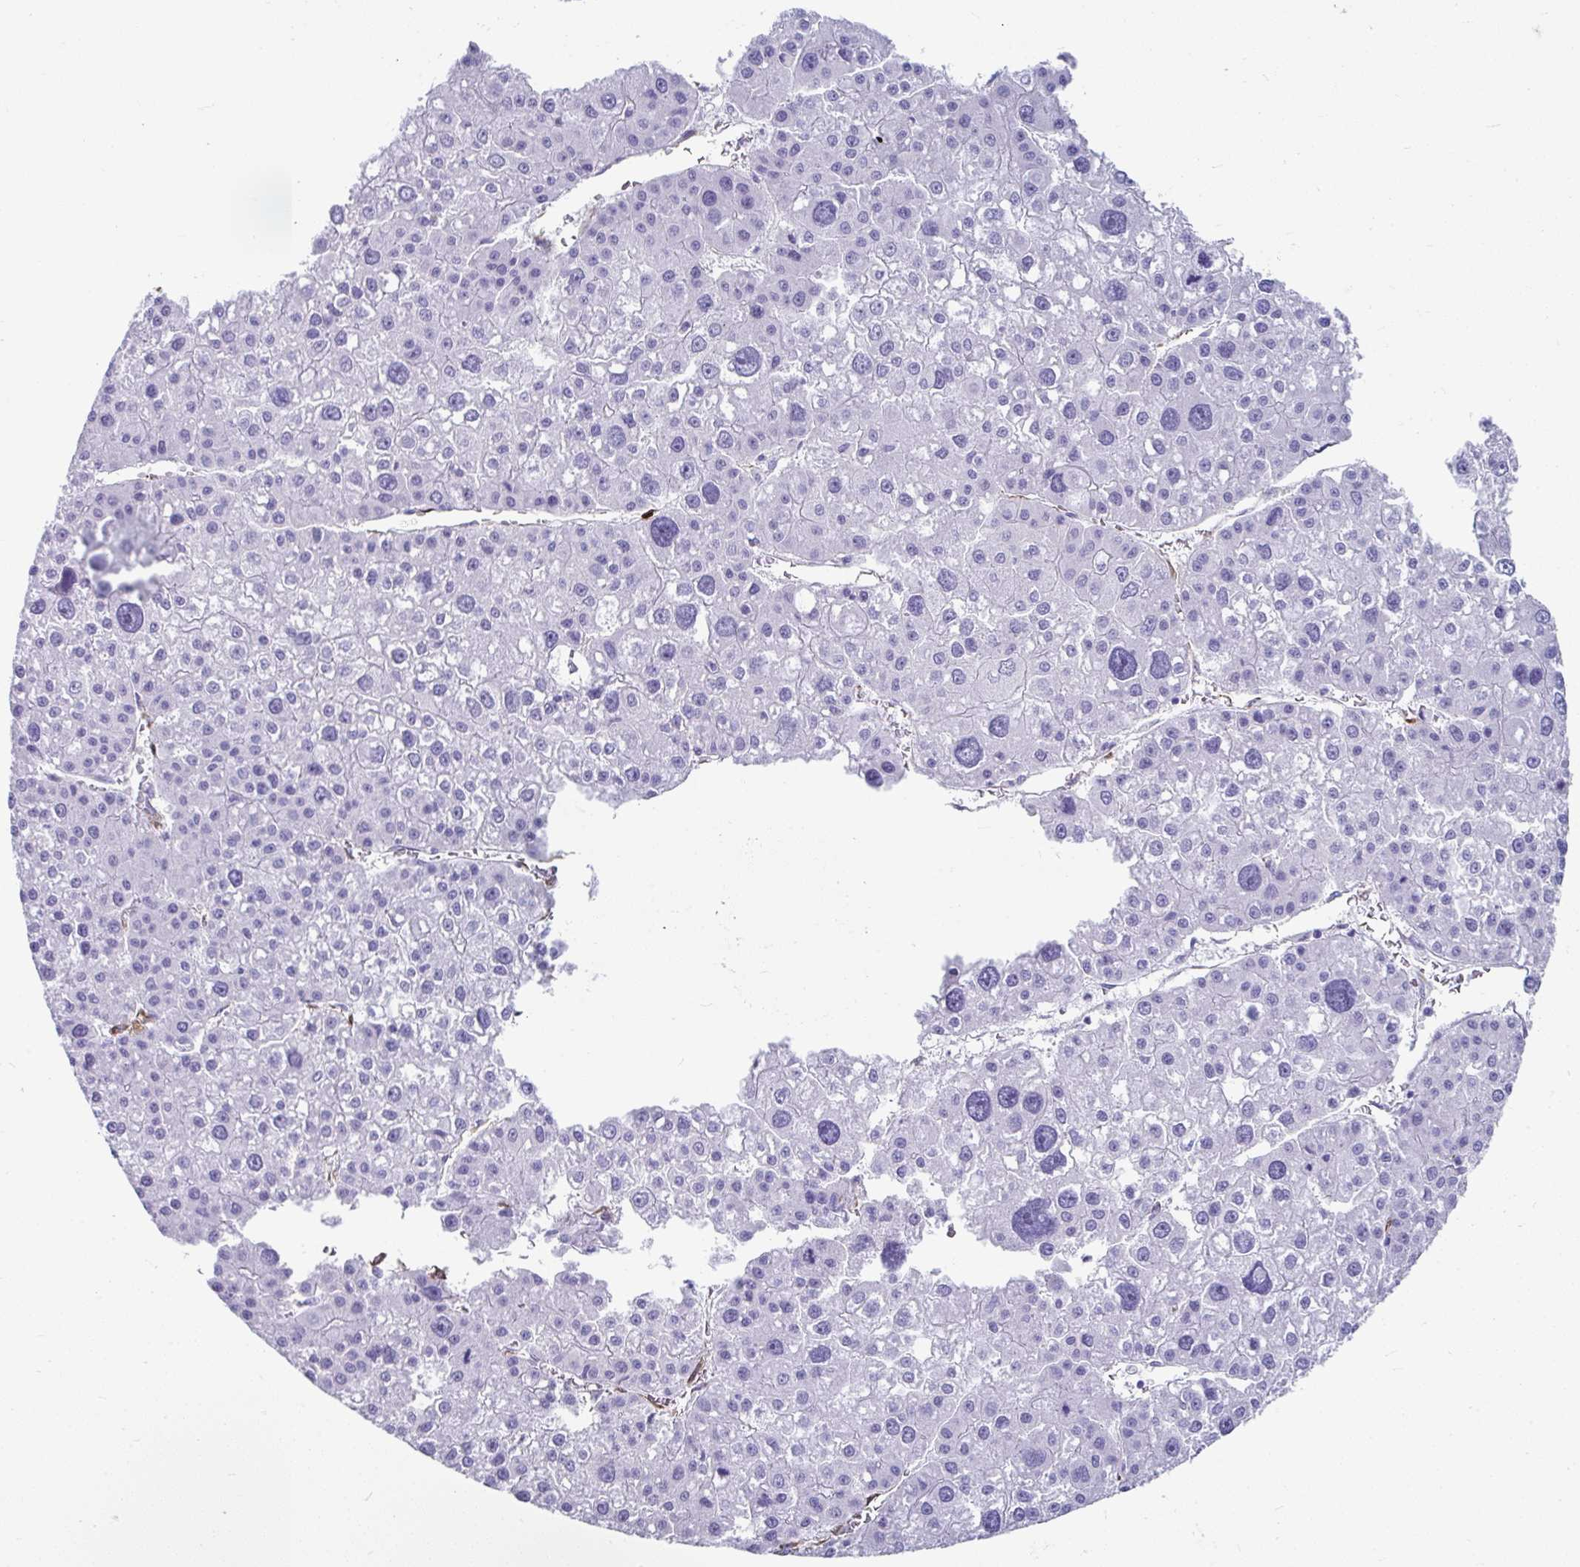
{"staining": {"intensity": "negative", "quantity": "none", "location": "none"}, "tissue": "liver cancer", "cell_type": "Tumor cells", "image_type": "cancer", "snomed": [{"axis": "morphology", "description": "Carcinoma, Hepatocellular, NOS"}, {"axis": "topography", "description": "Liver"}], "caption": "High power microscopy micrograph of an immunohistochemistry (IHC) micrograph of liver cancer (hepatocellular carcinoma), revealing no significant positivity in tumor cells.", "gene": "GRXCR2", "patient": {"sex": "male", "age": 73}}